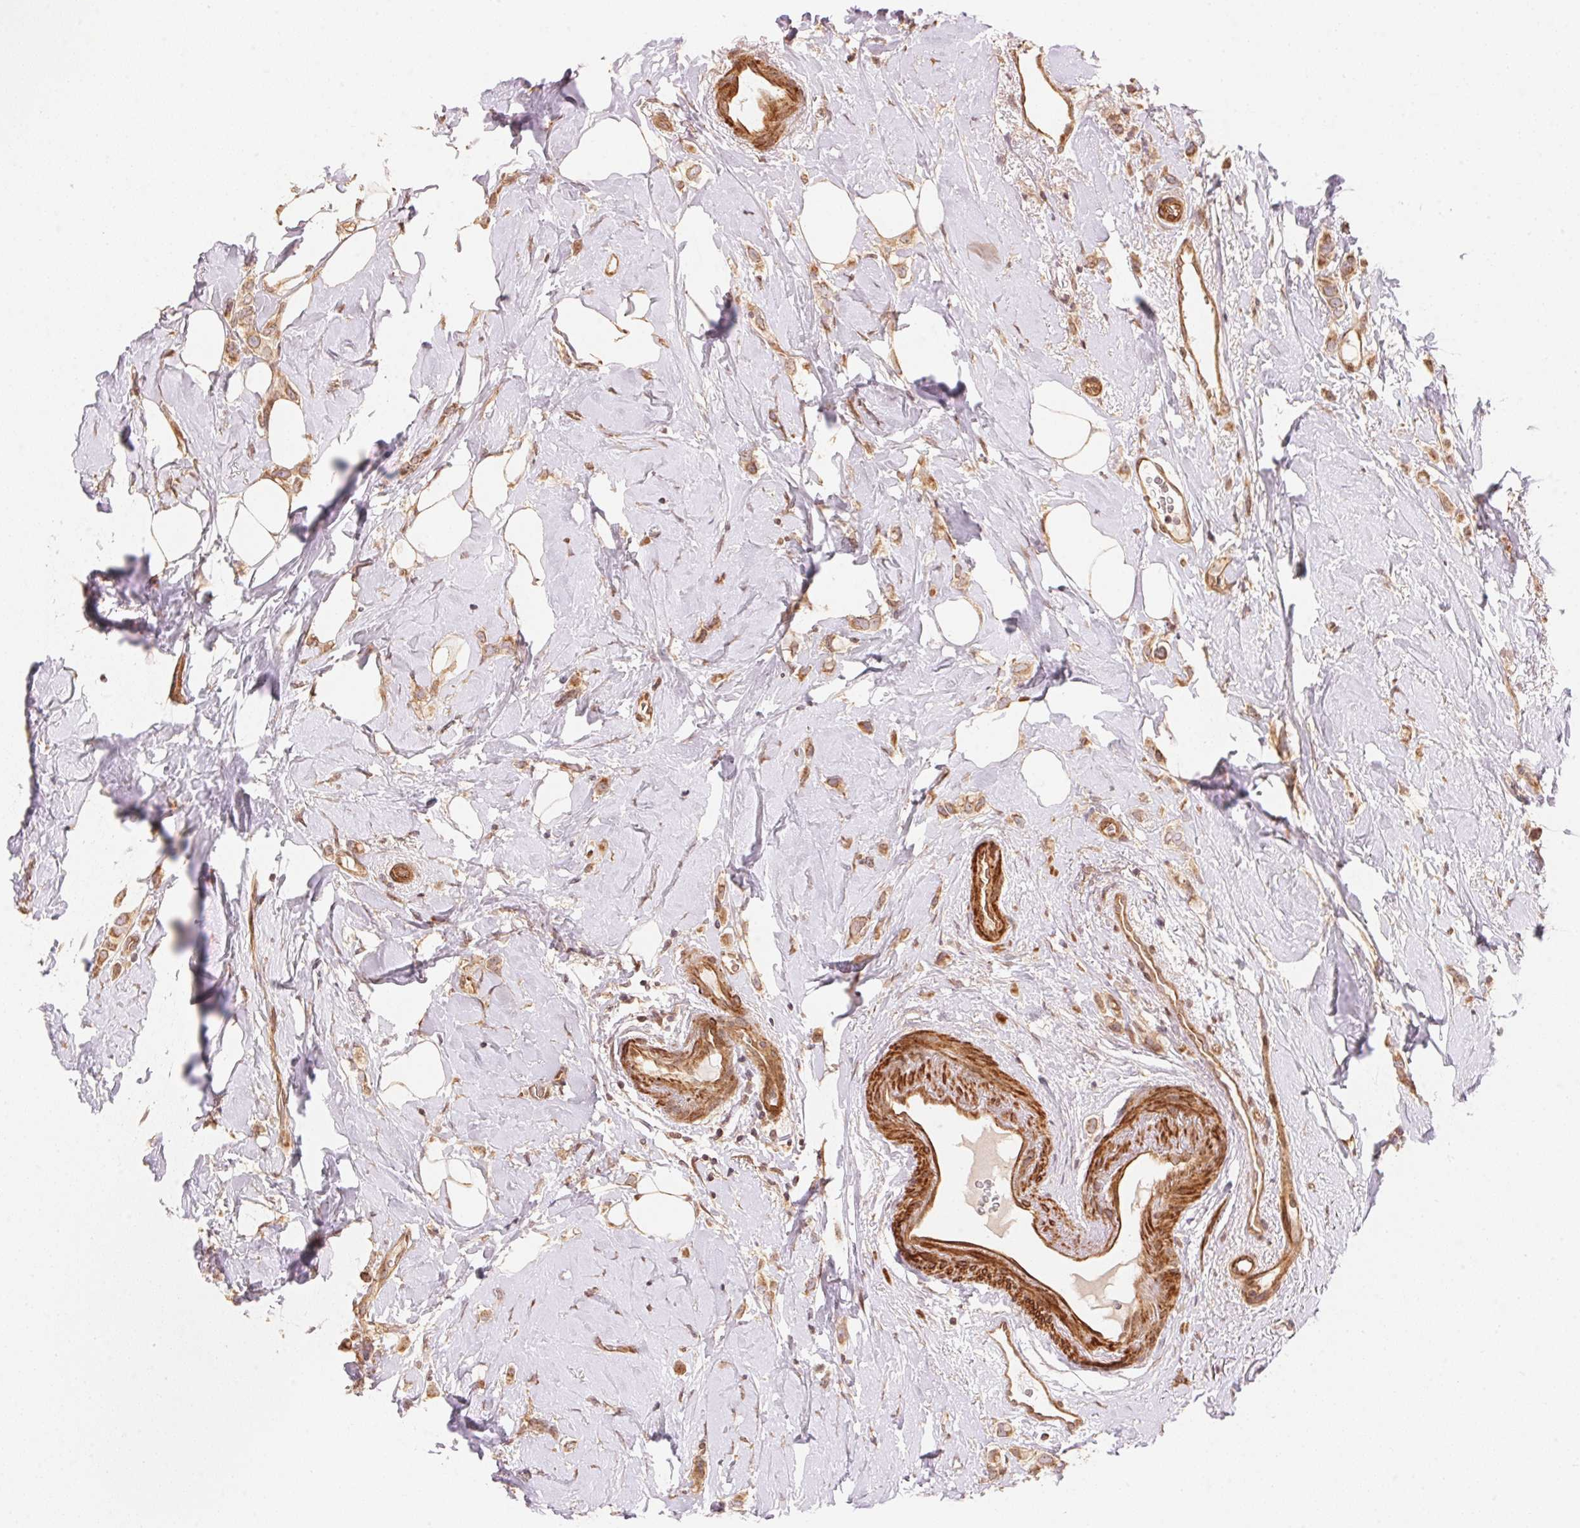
{"staining": {"intensity": "moderate", "quantity": ">75%", "location": "cytoplasmic/membranous"}, "tissue": "breast cancer", "cell_type": "Tumor cells", "image_type": "cancer", "snomed": [{"axis": "morphology", "description": "Lobular carcinoma"}, {"axis": "topography", "description": "Breast"}], "caption": "Breast cancer tissue exhibits moderate cytoplasmic/membranous staining in about >75% of tumor cells, visualized by immunohistochemistry.", "gene": "TNIP2", "patient": {"sex": "female", "age": 66}}